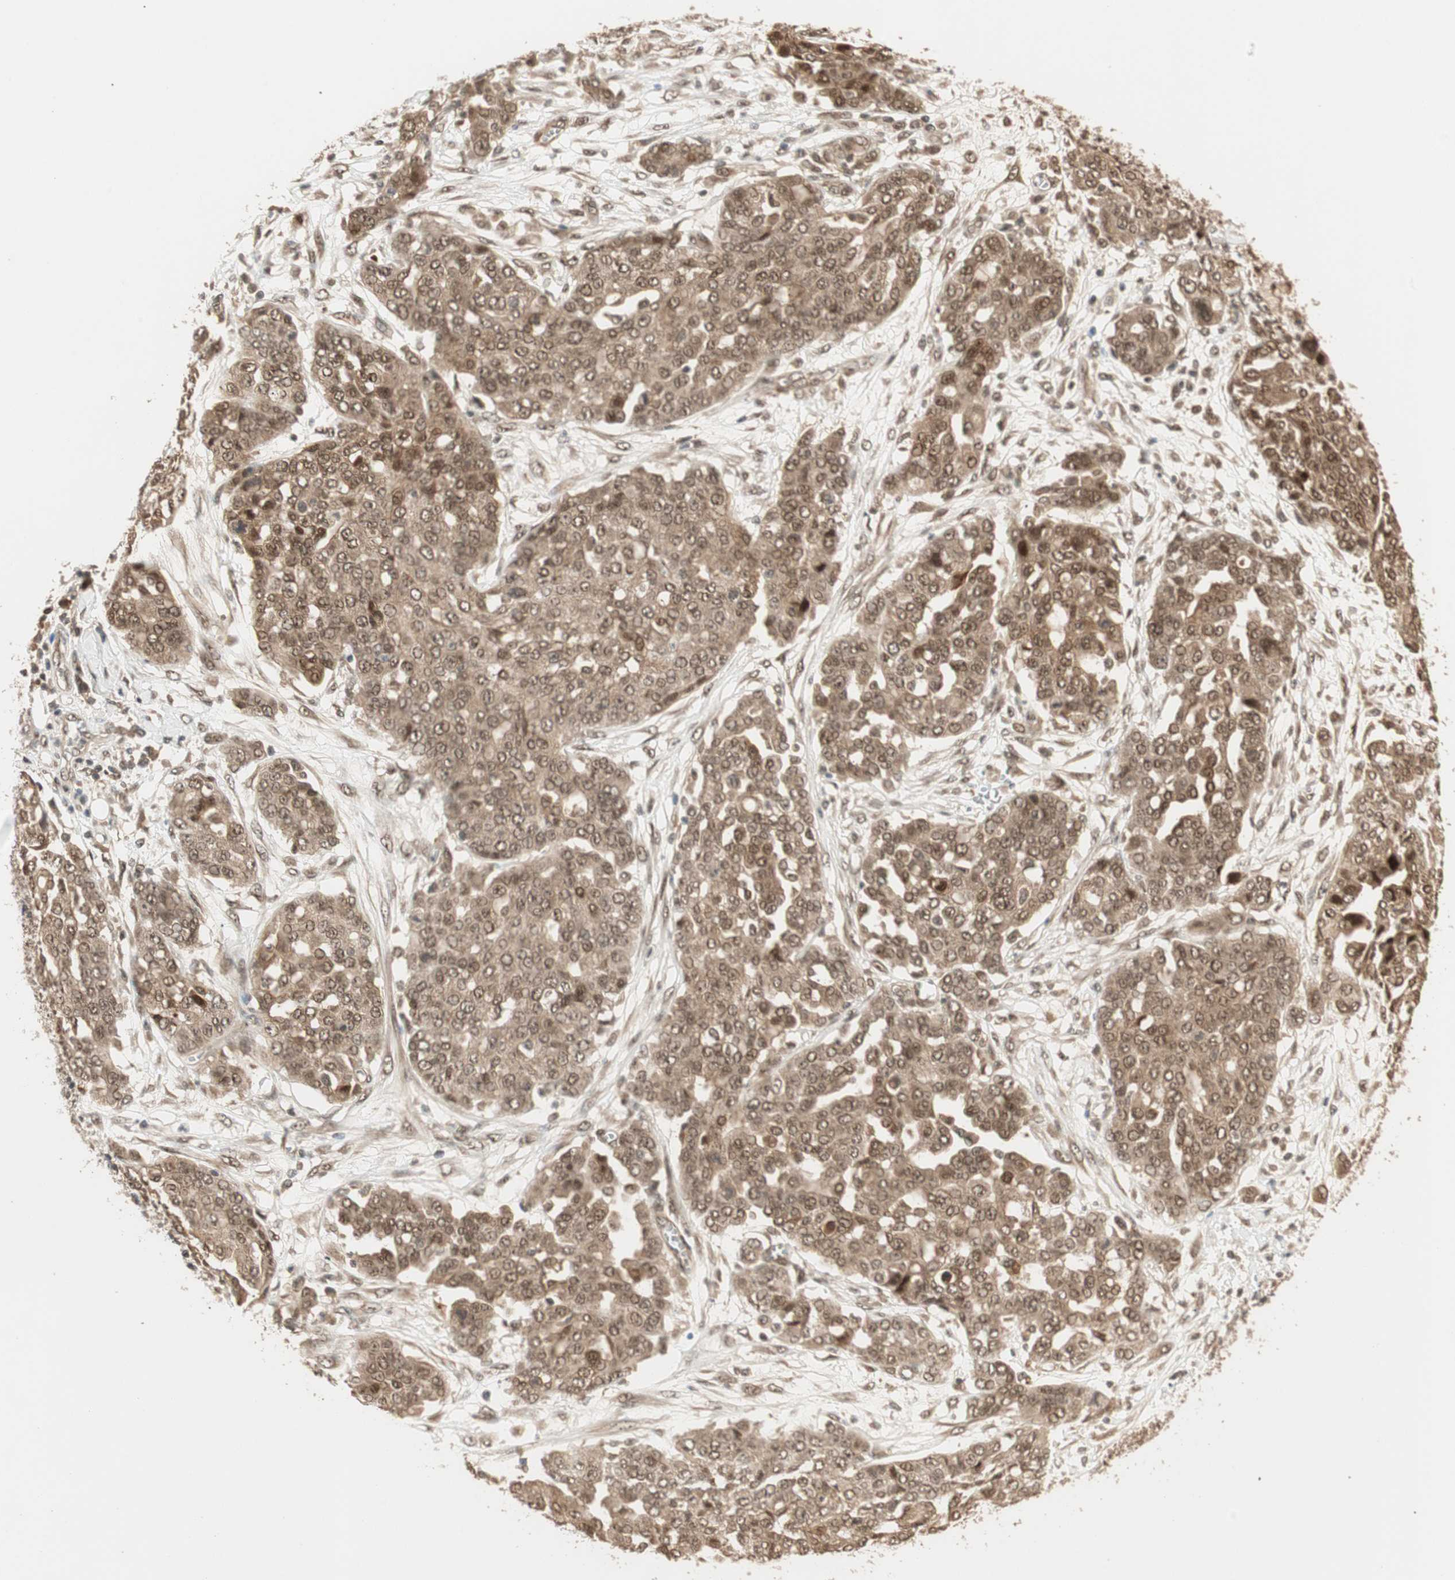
{"staining": {"intensity": "moderate", "quantity": ">75%", "location": "cytoplasmic/membranous,nuclear"}, "tissue": "ovarian cancer", "cell_type": "Tumor cells", "image_type": "cancer", "snomed": [{"axis": "morphology", "description": "Cystadenocarcinoma, serous, NOS"}, {"axis": "topography", "description": "Soft tissue"}, {"axis": "topography", "description": "Ovary"}], "caption": "Immunohistochemical staining of human serous cystadenocarcinoma (ovarian) demonstrates medium levels of moderate cytoplasmic/membranous and nuclear expression in approximately >75% of tumor cells.", "gene": "ZSCAN31", "patient": {"sex": "female", "age": 57}}